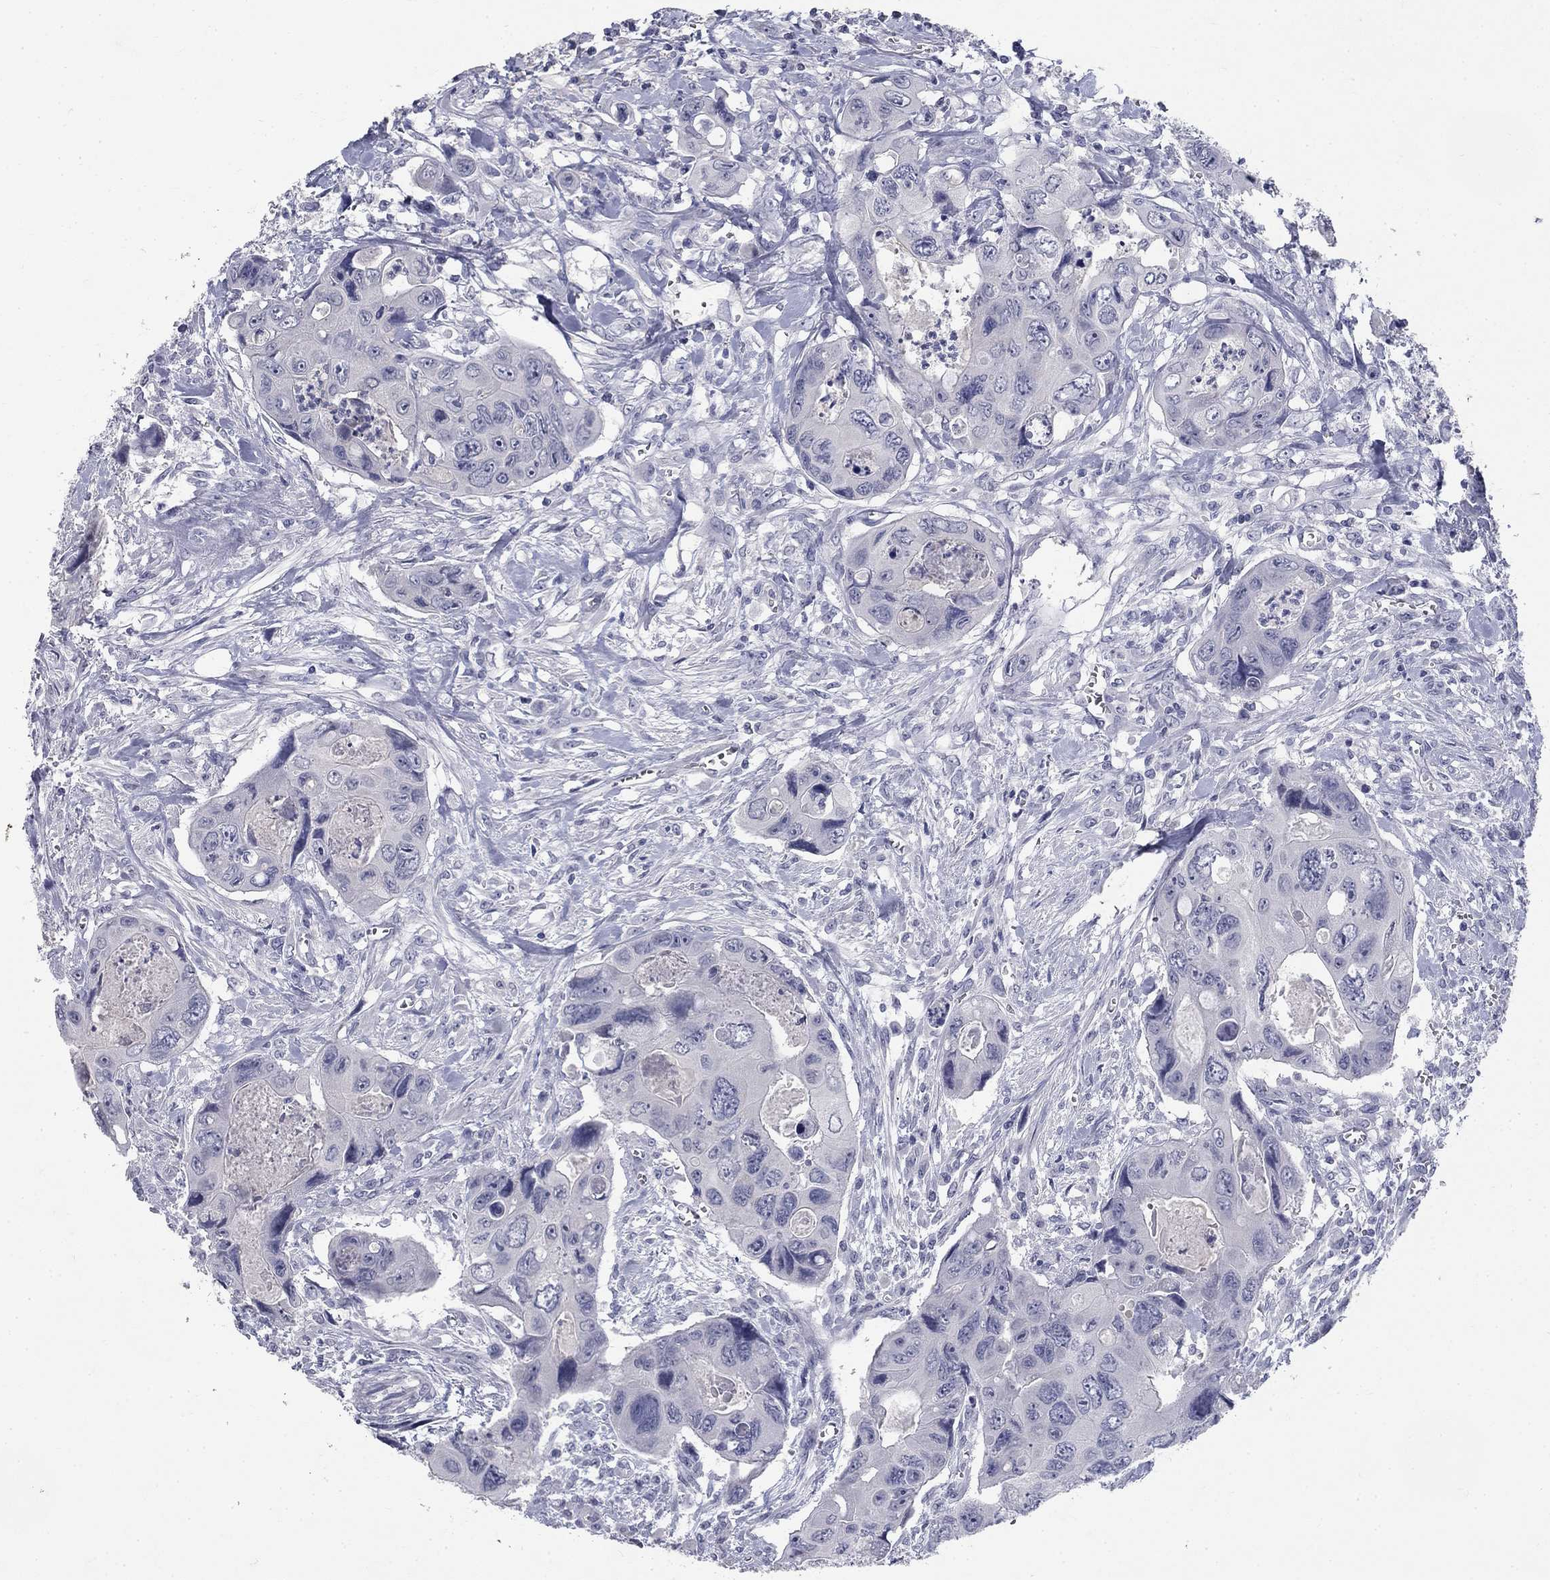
{"staining": {"intensity": "negative", "quantity": "none", "location": "none"}, "tissue": "colorectal cancer", "cell_type": "Tumor cells", "image_type": "cancer", "snomed": [{"axis": "morphology", "description": "Adenocarcinoma, NOS"}, {"axis": "topography", "description": "Rectum"}], "caption": "Tumor cells show no significant protein staining in colorectal cancer (adenocarcinoma).", "gene": "ELAVL4", "patient": {"sex": "male", "age": 62}}